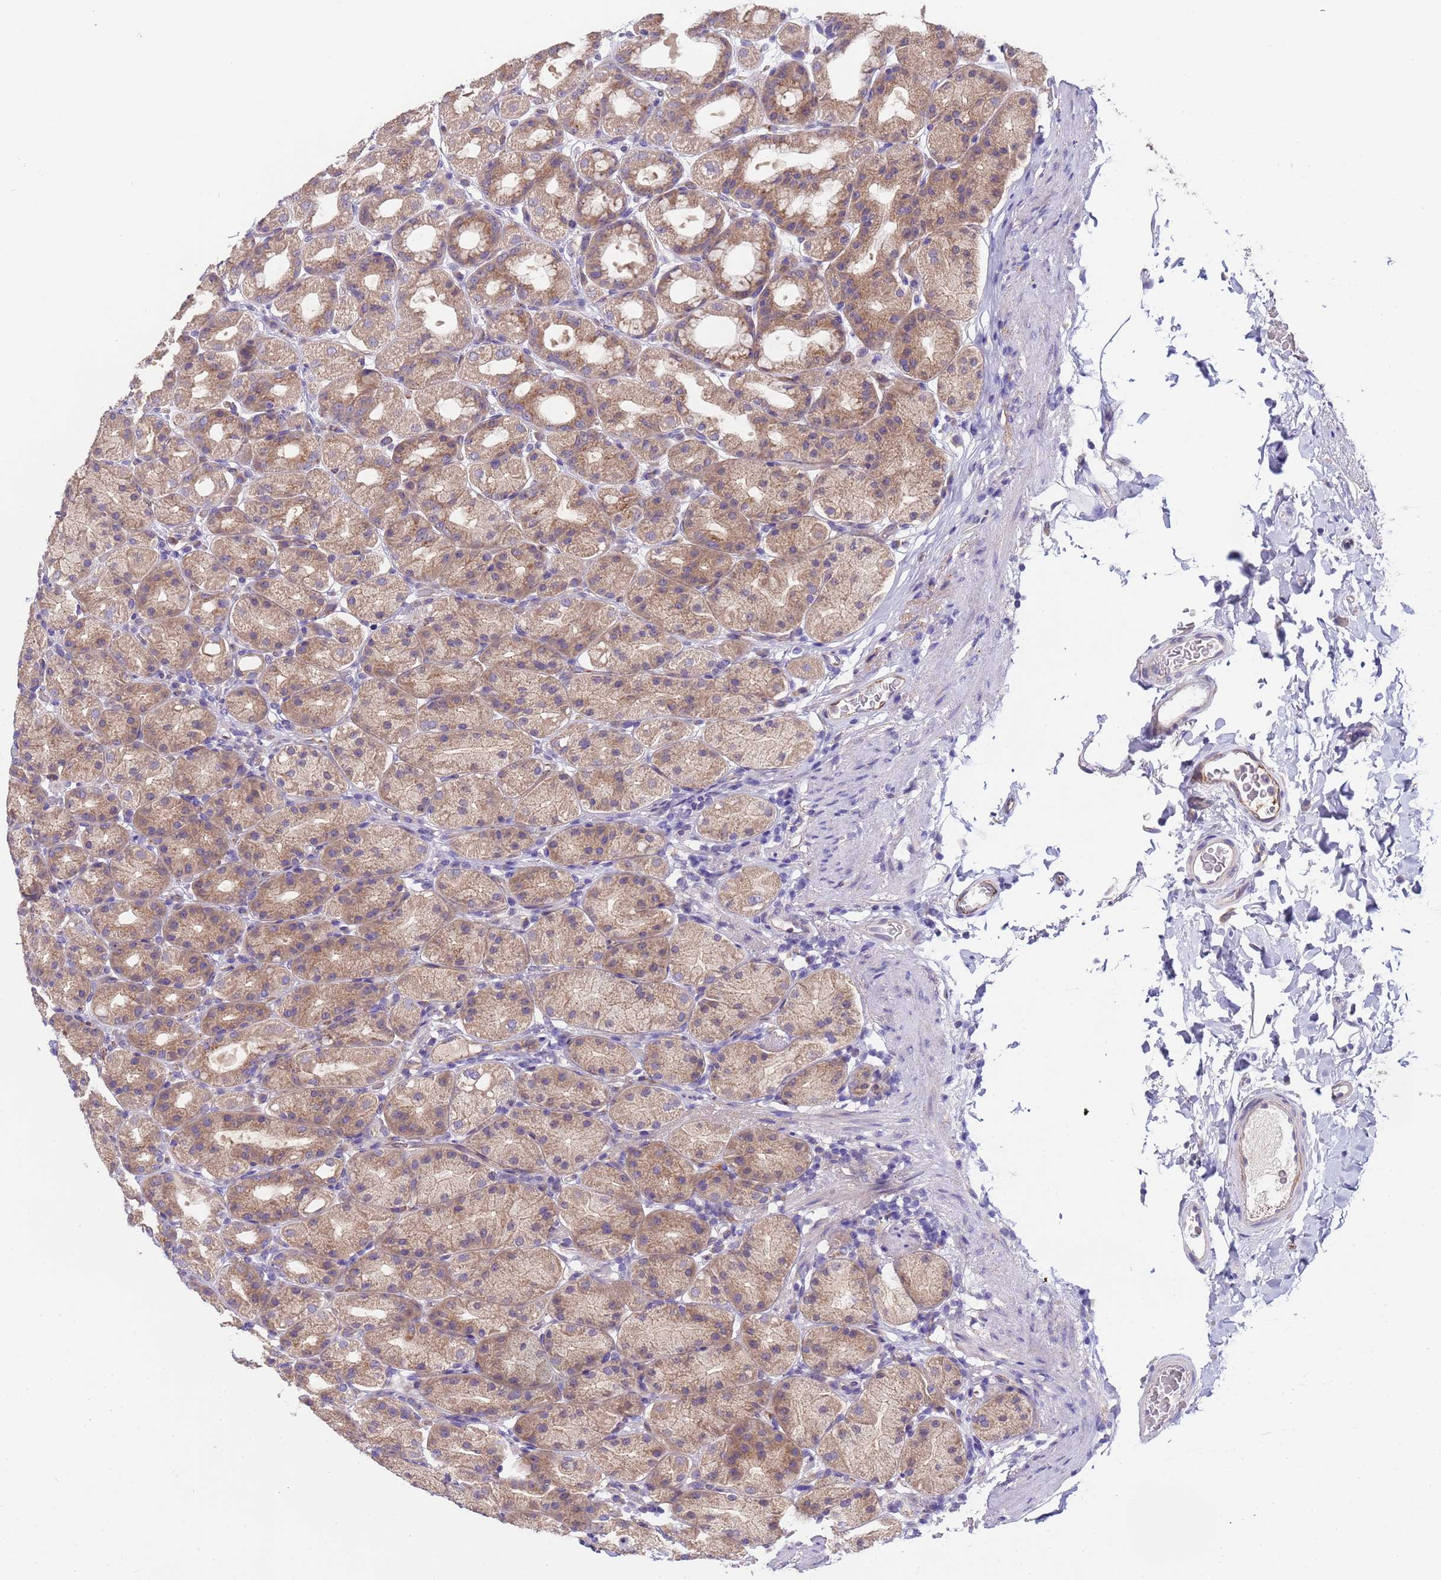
{"staining": {"intensity": "moderate", "quantity": ">75%", "location": "cytoplasmic/membranous"}, "tissue": "stomach", "cell_type": "Glandular cells", "image_type": "normal", "snomed": [{"axis": "morphology", "description": "Normal tissue, NOS"}, {"axis": "topography", "description": "Stomach, upper"}], "caption": "Glandular cells reveal medium levels of moderate cytoplasmic/membranous staining in about >75% of cells in unremarkable stomach.", "gene": "ZNF248", "patient": {"sex": "male", "age": 68}}